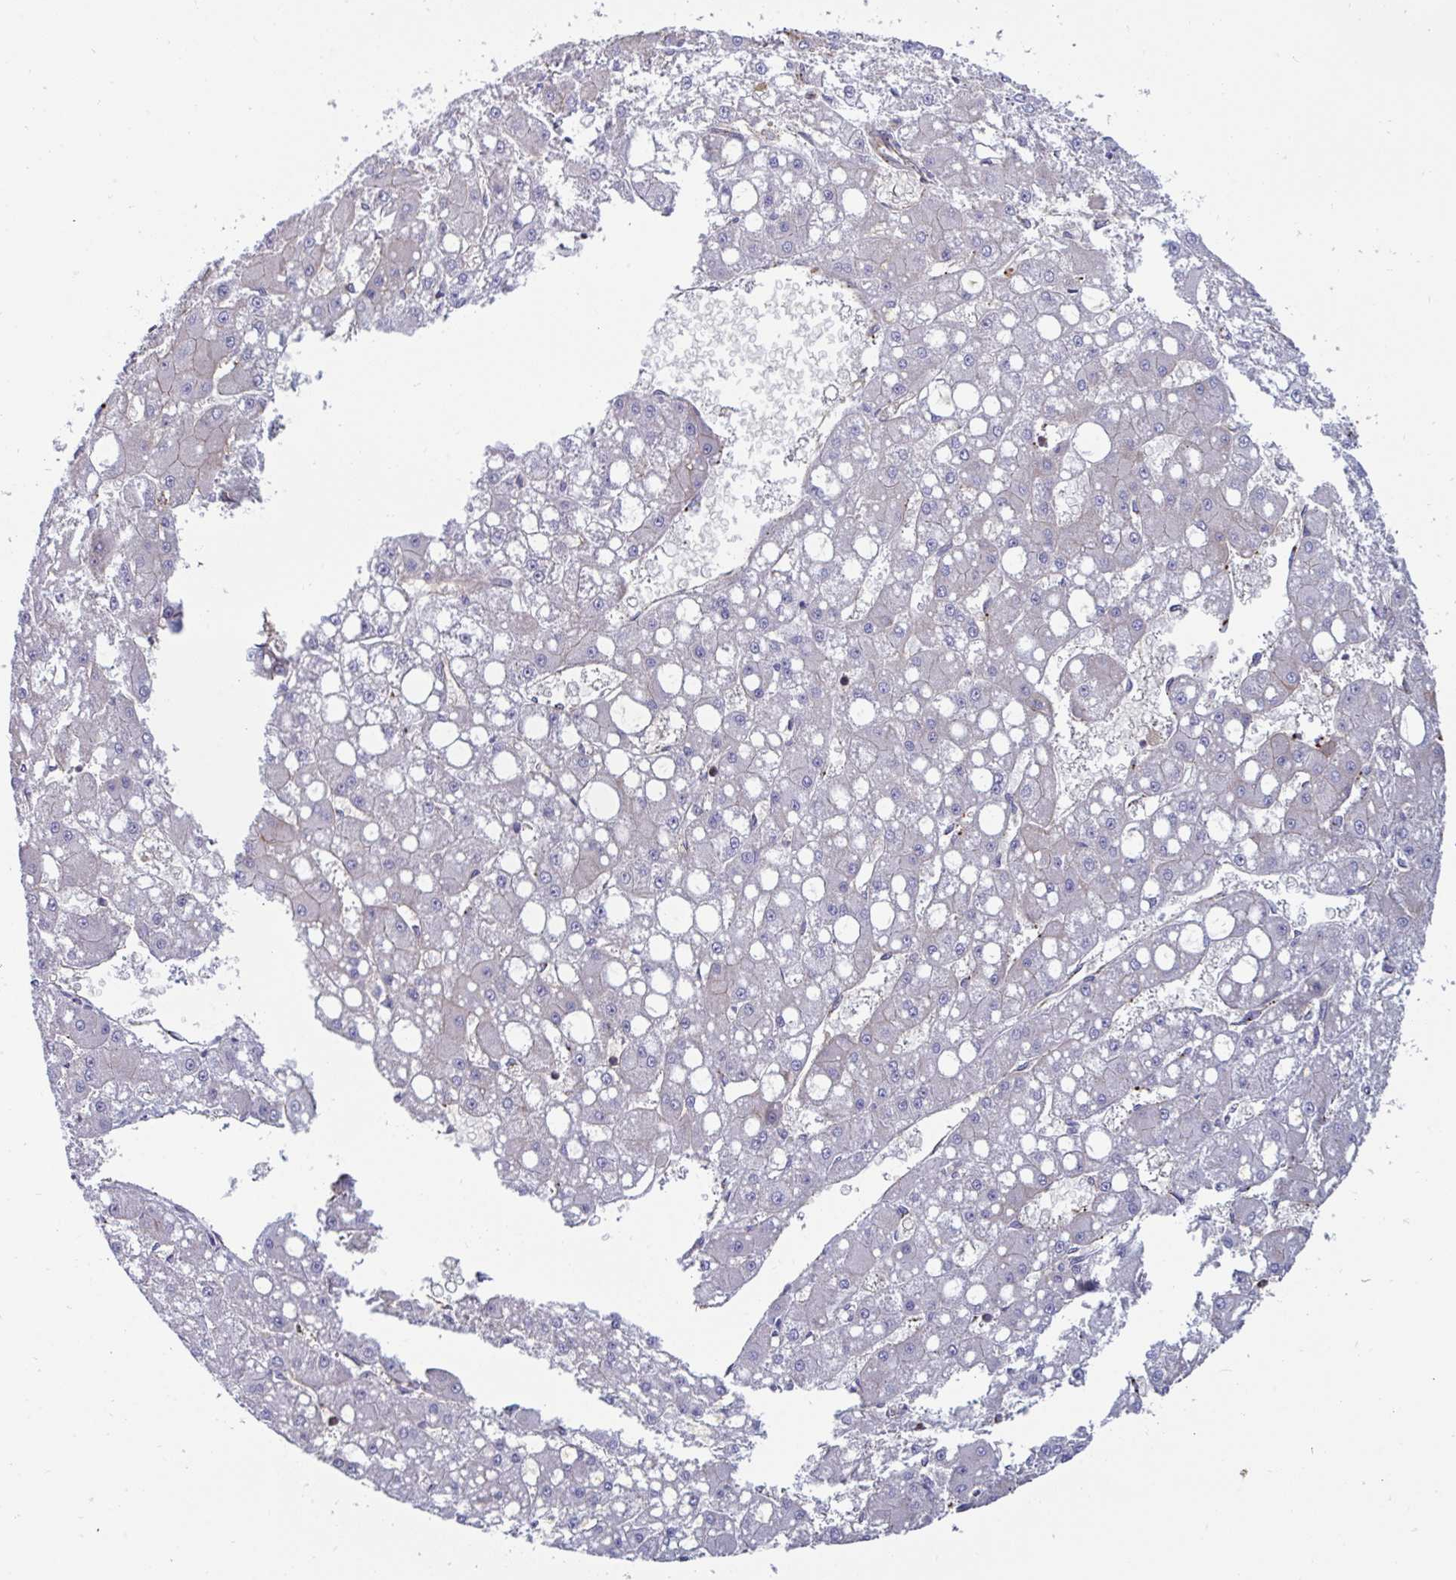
{"staining": {"intensity": "negative", "quantity": "none", "location": "none"}, "tissue": "liver cancer", "cell_type": "Tumor cells", "image_type": "cancer", "snomed": [{"axis": "morphology", "description": "Carcinoma, Hepatocellular, NOS"}, {"axis": "topography", "description": "Liver"}], "caption": "There is no significant staining in tumor cells of liver cancer.", "gene": "SLC9A6", "patient": {"sex": "male", "age": 67}}